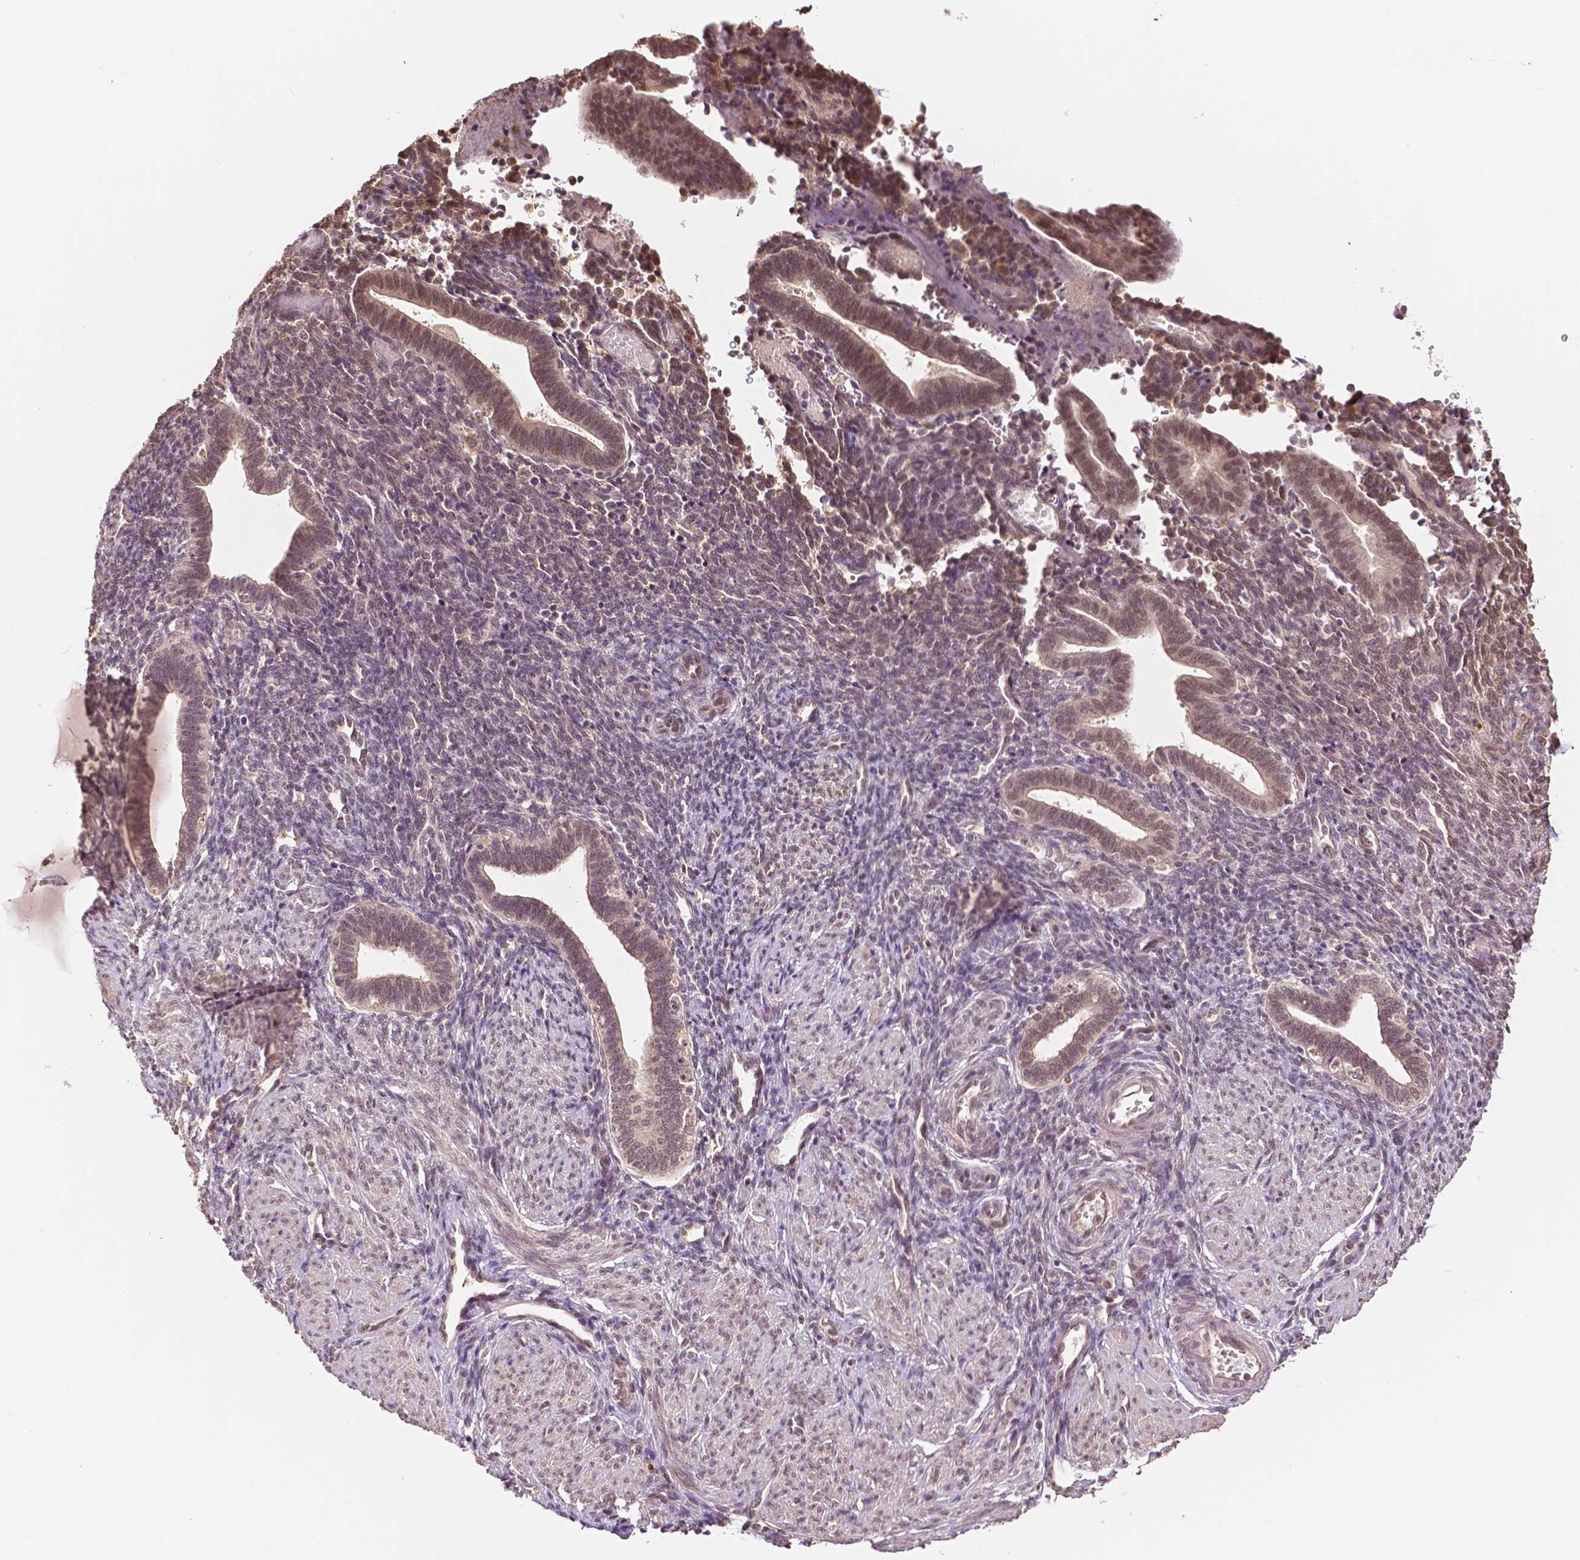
{"staining": {"intensity": "moderate", "quantity": "<25%", "location": "cytoplasmic/membranous,nuclear"}, "tissue": "endometrium", "cell_type": "Cells in endometrial stroma", "image_type": "normal", "snomed": [{"axis": "morphology", "description": "Normal tissue, NOS"}, {"axis": "topography", "description": "Endometrium"}], "caption": "Cells in endometrial stroma reveal moderate cytoplasmic/membranous,nuclear staining in approximately <25% of cells in unremarkable endometrium.", "gene": "MAP1LC3B", "patient": {"sex": "female", "age": 34}}